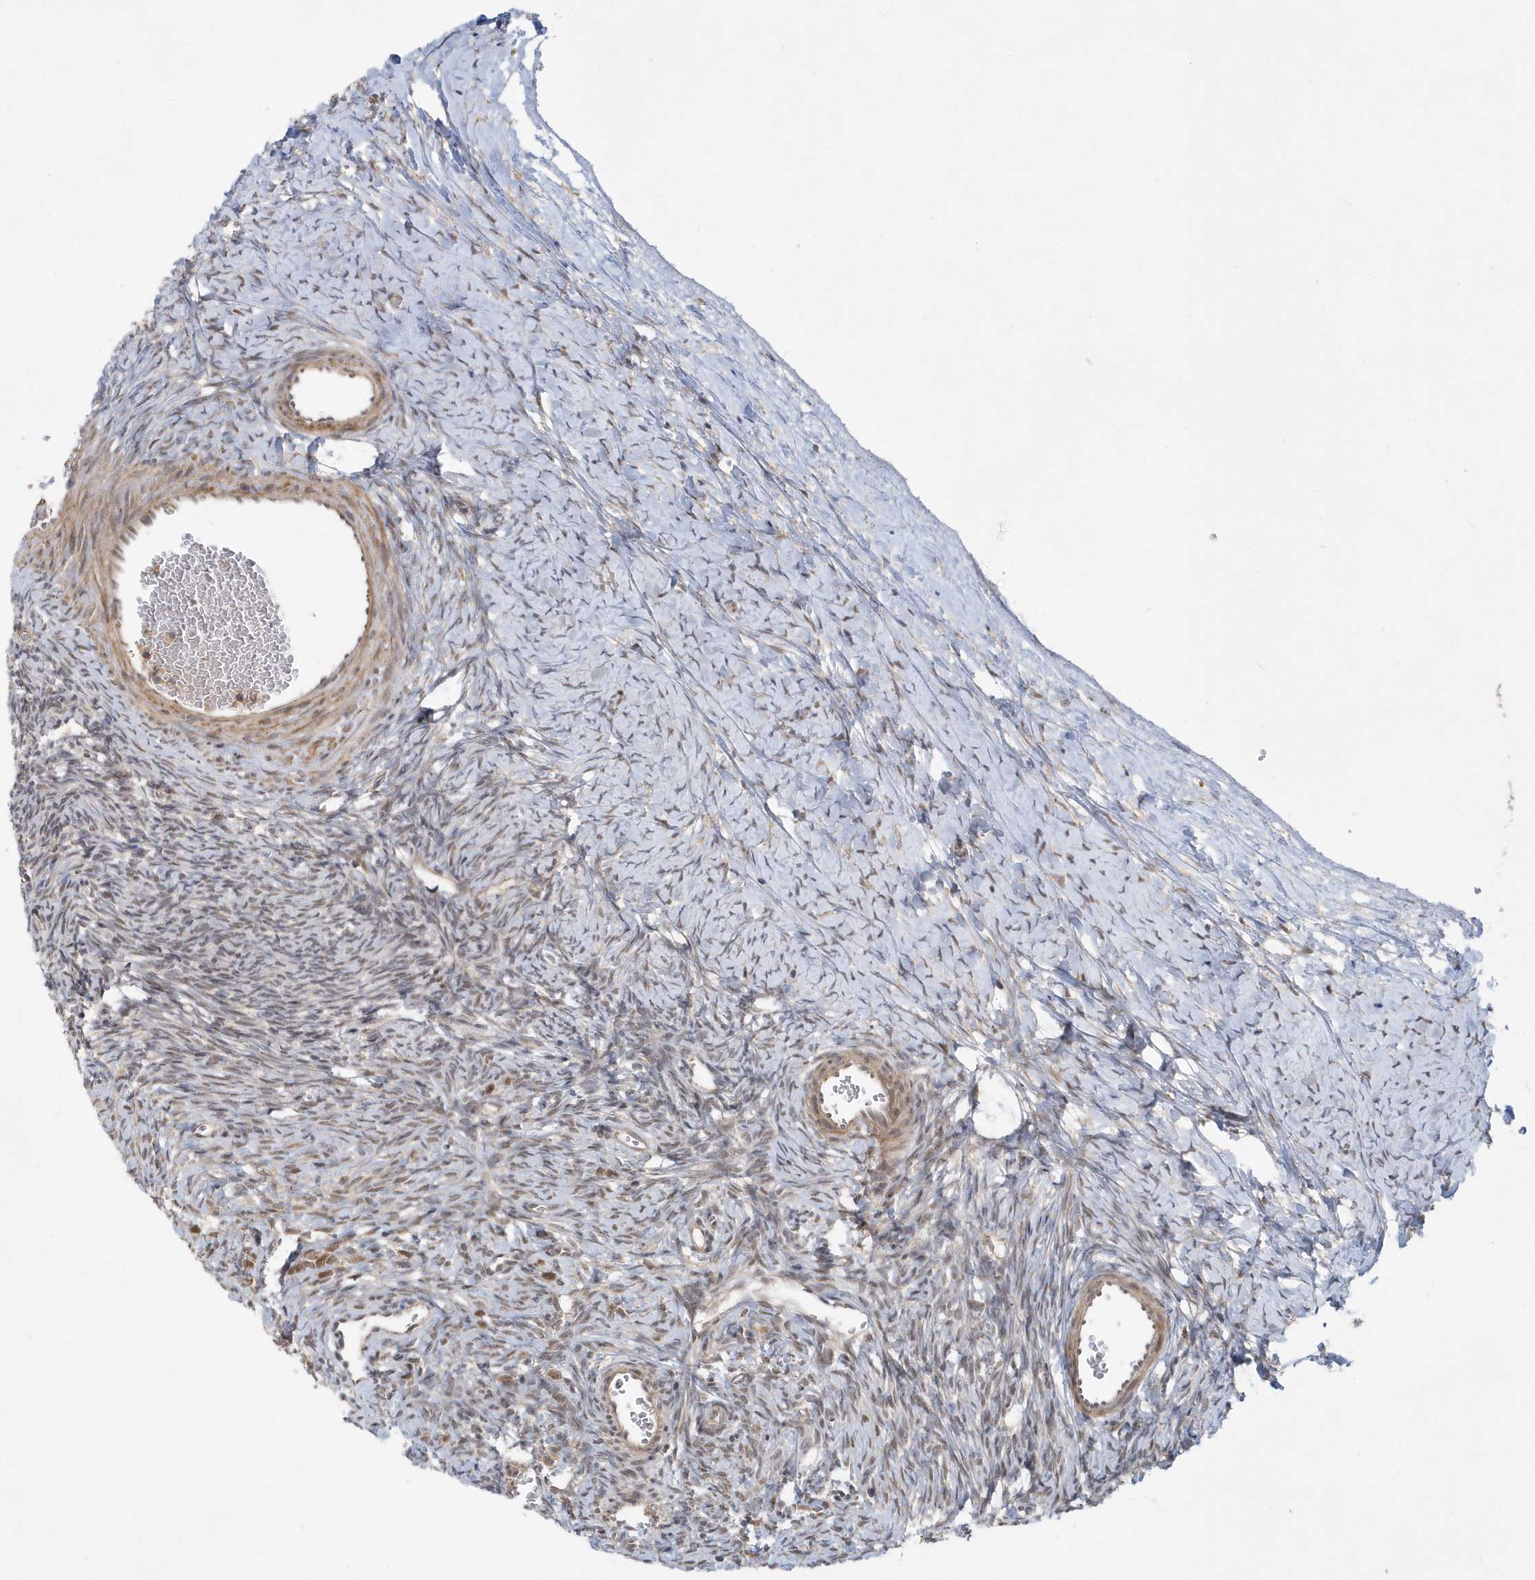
{"staining": {"intensity": "weak", "quantity": "25%-75%", "location": "cytoplasmic/membranous,nuclear"}, "tissue": "ovary", "cell_type": "Ovarian stroma cells", "image_type": "normal", "snomed": [{"axis": "morphology", "description": "Normal tissue, NOS"}, {"axis": "morphology", "description": "Developmental malformation"}, {"axis": "topography", "description": "Ovary"}], "caption": "This photomicrograph demonstrates immunohistochemistry staining of normal human ovary, with low weak cytoplasmic/membranous,nuclear staining in approximately 25%-75% of ovarian stroma cells.", "gene": "MXI1", "patient": {"sex": "female", "age": 39}}